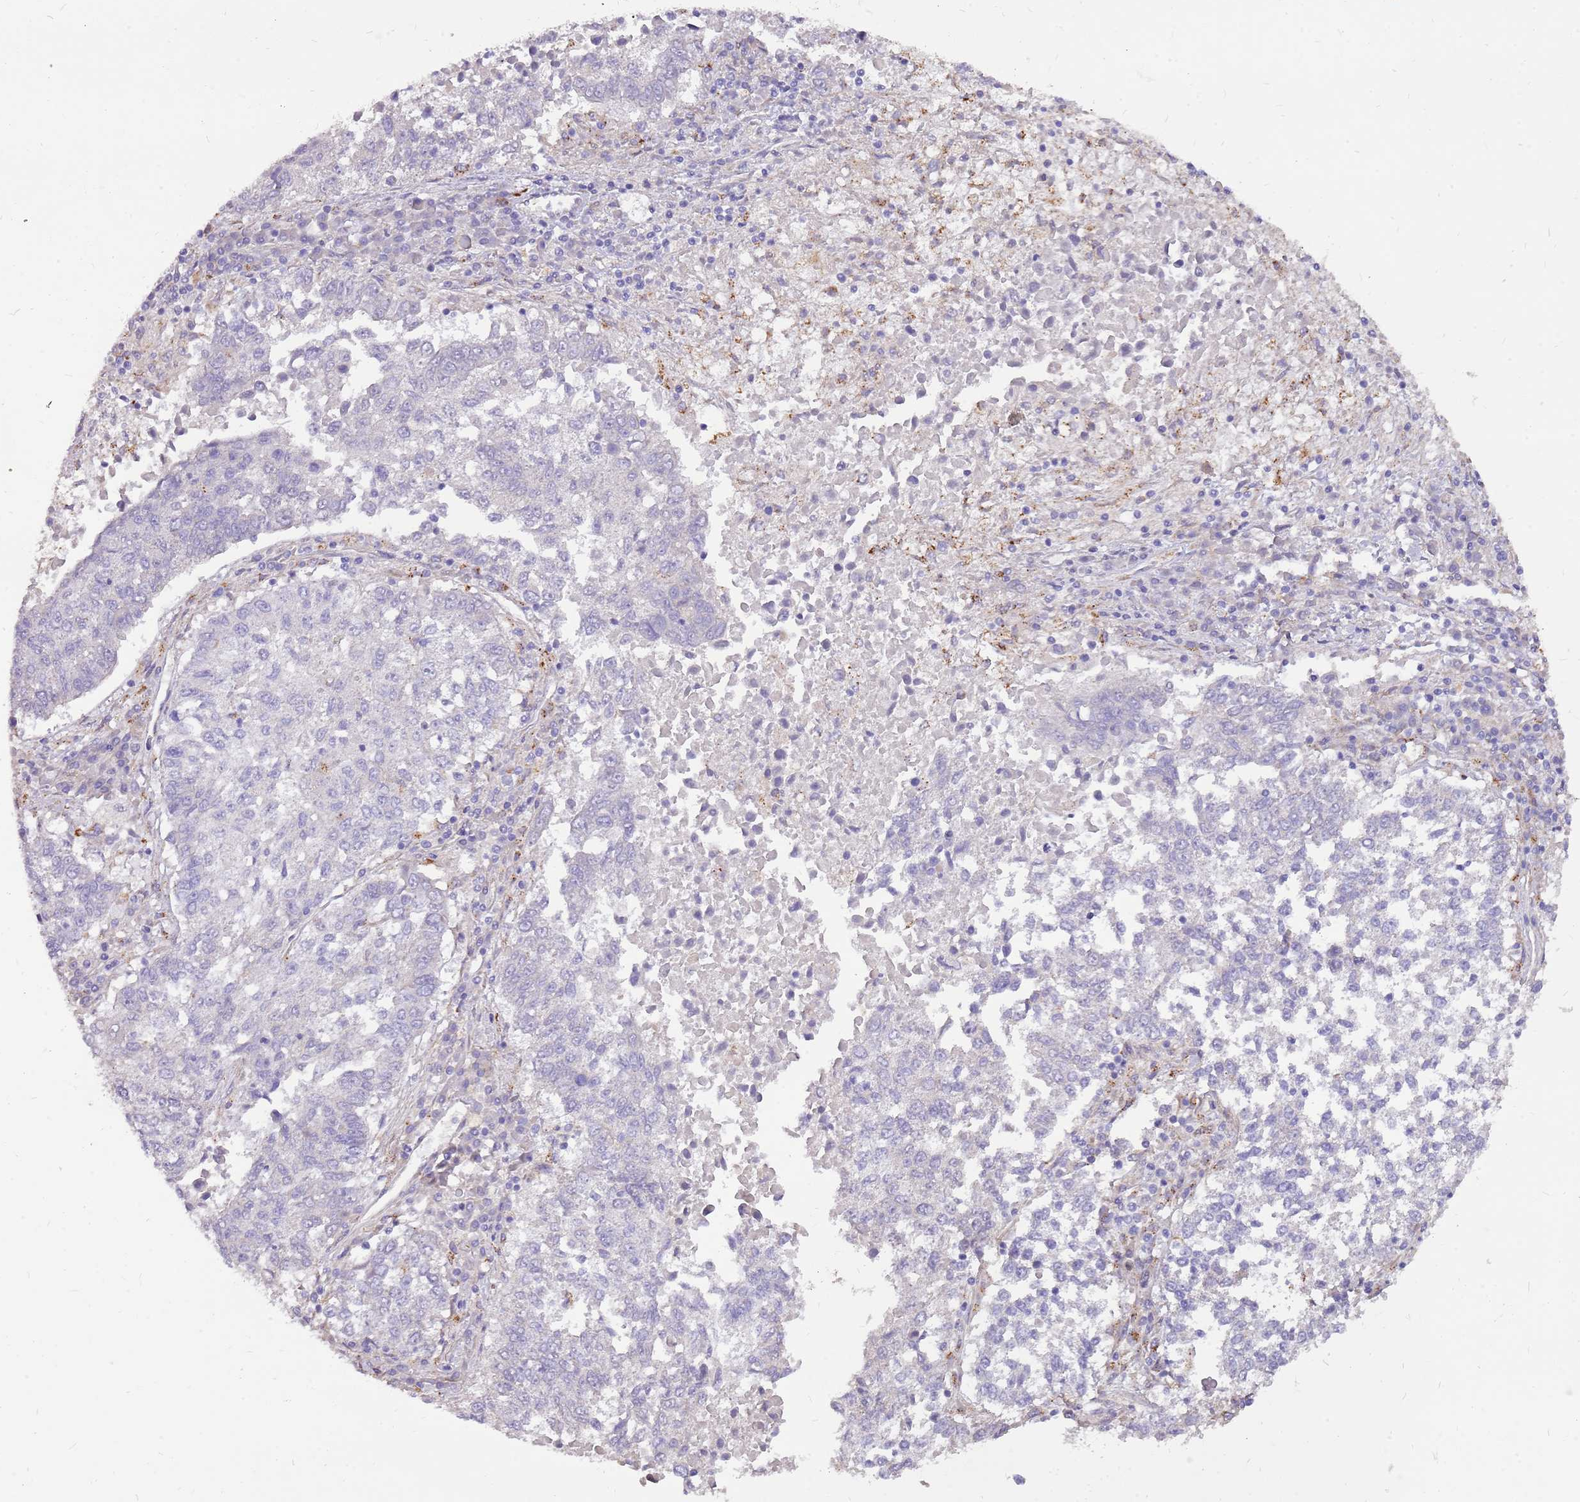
{"staining": {"intensity": "negative", "quantity": "none", "location": "none"}, "tissue": "lung cancer", "cell_type": "Tumor cells", "image_type": "cancer", "snomed": [{"axis": "morphology", "description": "Squamous cell carcinoma, NOS"}, {"axis": "topography", "description": "Lung"}], "caption": "The micrograph displays no significant expression in tumor cells of lung cancer (squamous cell carcinoma).", "gene": "NTN4", "patient": {"sex": "male", "age": 73}}